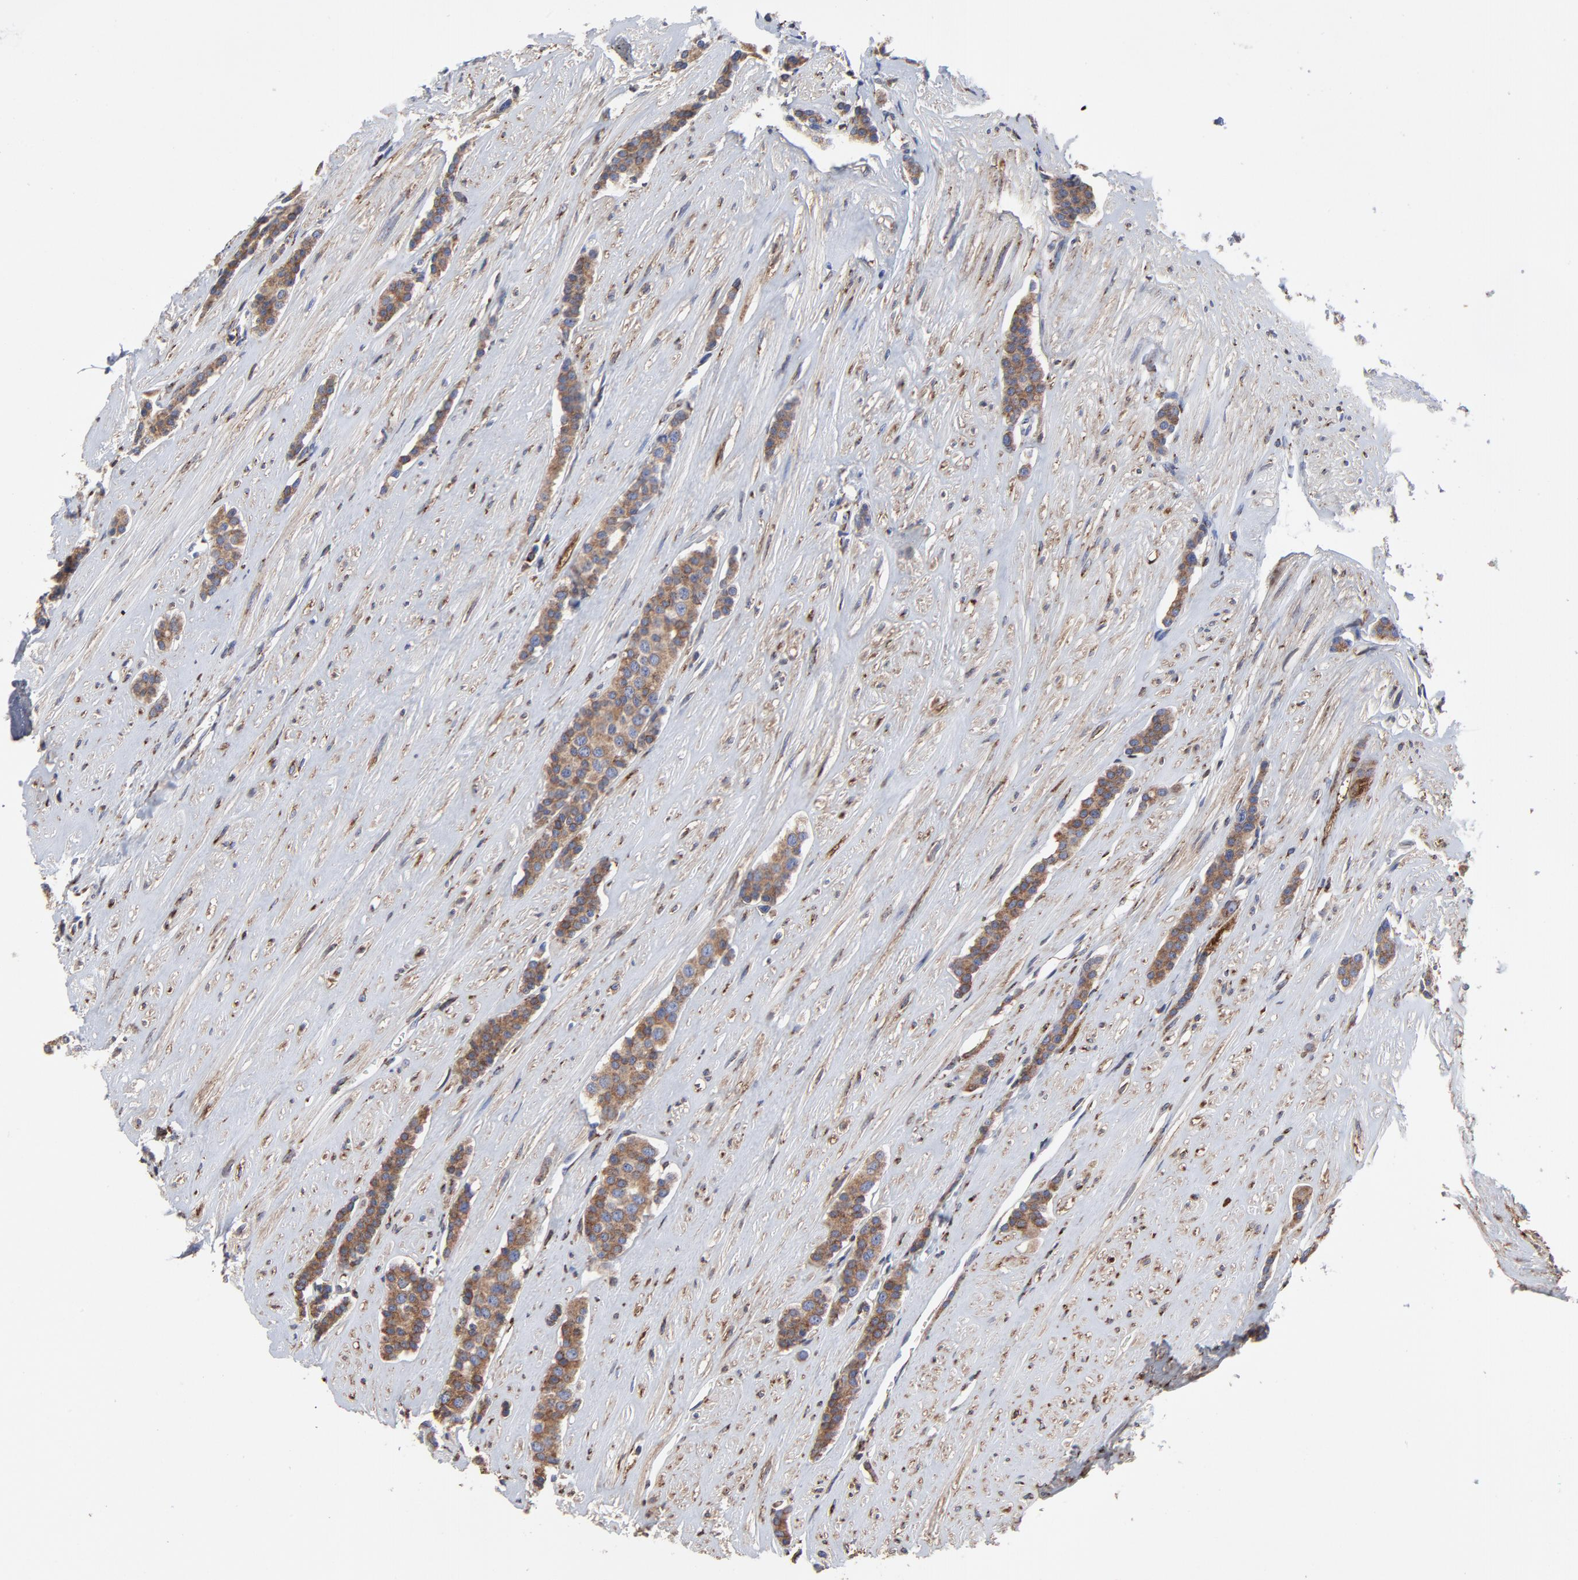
{"staining": {"intensity": "moderate", "quantity": ">75%", "location": "cytoplasmic/membranous"}, "tissue": "carcinoid", "cell_type": "Tumor cells", "image_type": "cancer", "snomed": [{"axis": "morphology", "description": "Carcinoid, malignant, NOS"}, {"axis": "topography", "description": "Small intestine"}], "caption": "A high-resolution micrograph shows IHC staining of carcinoid, which displays moderate cytoplasmic/membranous positivity in about >75% of tumor cells.", "gene": "LMAN1", "patient": {"sex": "male", "age": 60}}